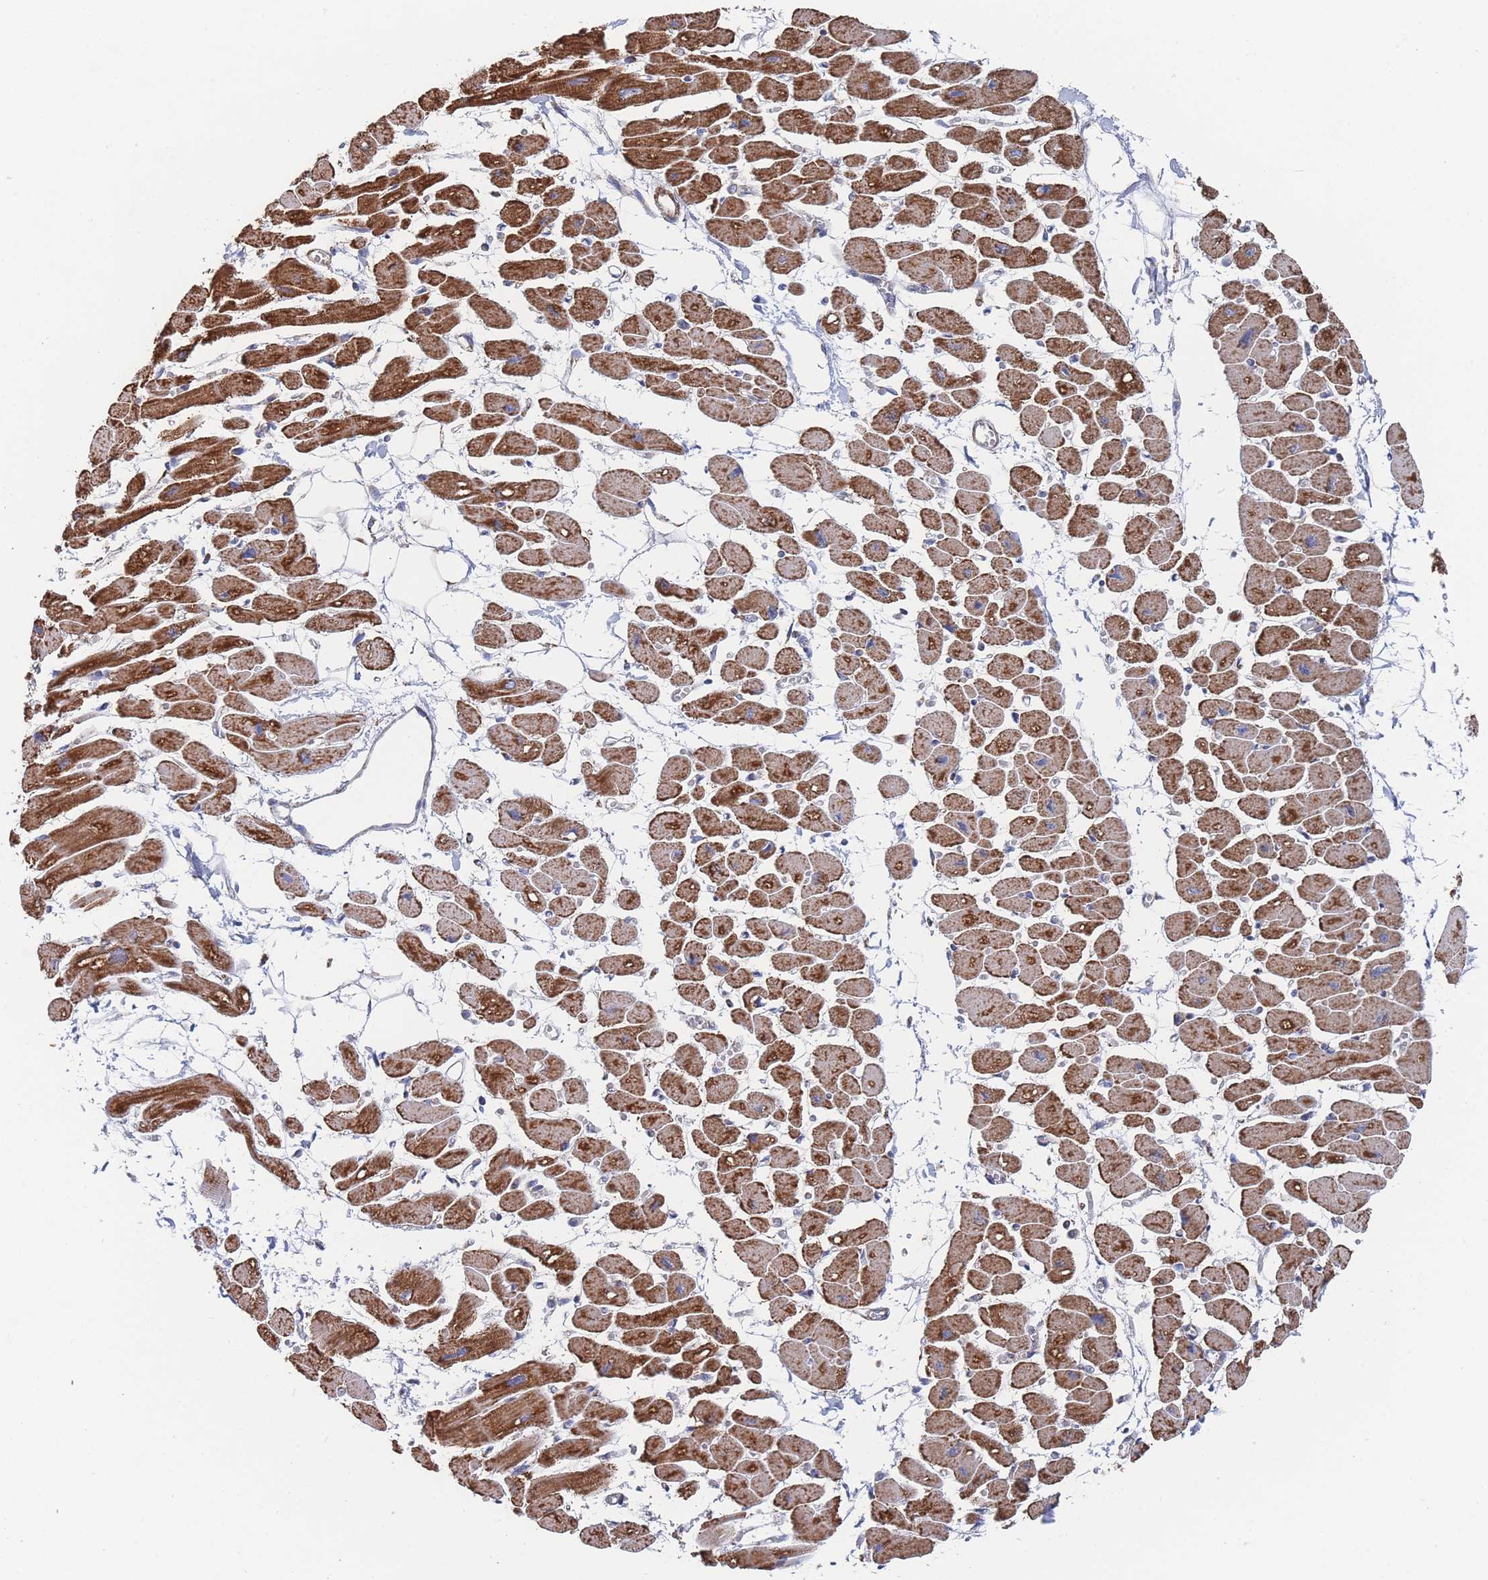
{"staining": {"intensity": "strong", "quantity": "25%-75%", "location": "cytoplasmic/membranous"}, "tissue": "heart muscle", "cell_type": "Cardiomyocytes", "image_type": "normal", "snomed": [{"axis": "morphology", "description": "Normal tissue, NOS"}, {"axis": "topography", "description": "Heart"}], "caption": "This is a micrograph of immunohistochemistry staining of benign heart muscle, which shows strong expression in the cytoplasmic/membranous of cardiomyocytes.", "gene": "IKZF4", "patient": {"sex": "female", "age": 54}}